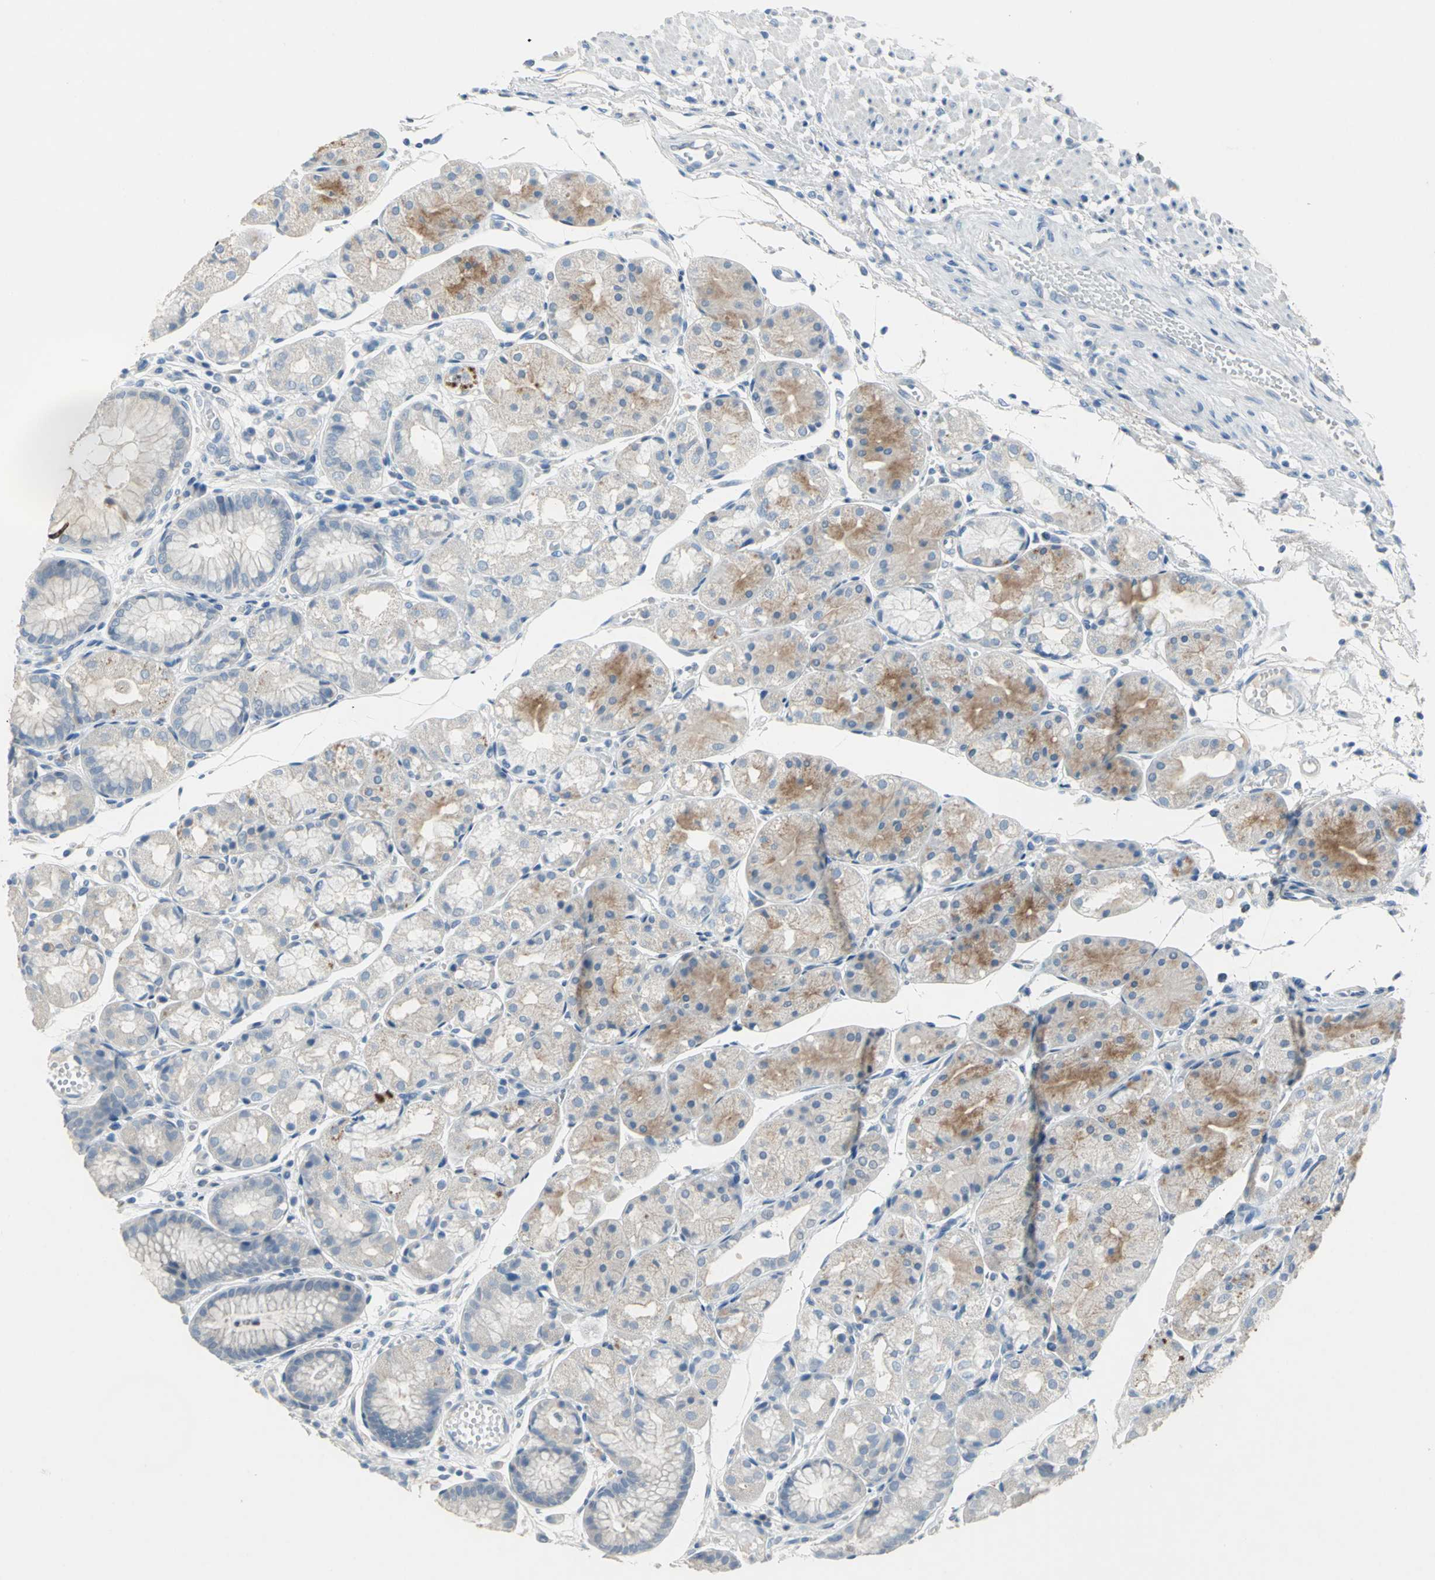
{"staining": {"intensity": "moderate", "quantity": "<25%", "location": "cytoplasmic/membranous"}, "tissue": "stomach", "cell_type": "Glandular cells", "image_type": "normal", "snomed": [{"axis": "morphology", "description": "Normal tissue, NOS"}, {"axis": "topography", "description": "Stomach, upper"}], "caption": "This image shows immunohistochemistry staining of unremarkable human stomach, with low moderate cytoplasmic/membranous expression in about <25% of glandular cells.", "gene": "PTGDS", "patient": {"sex": "male", "age": 72}}